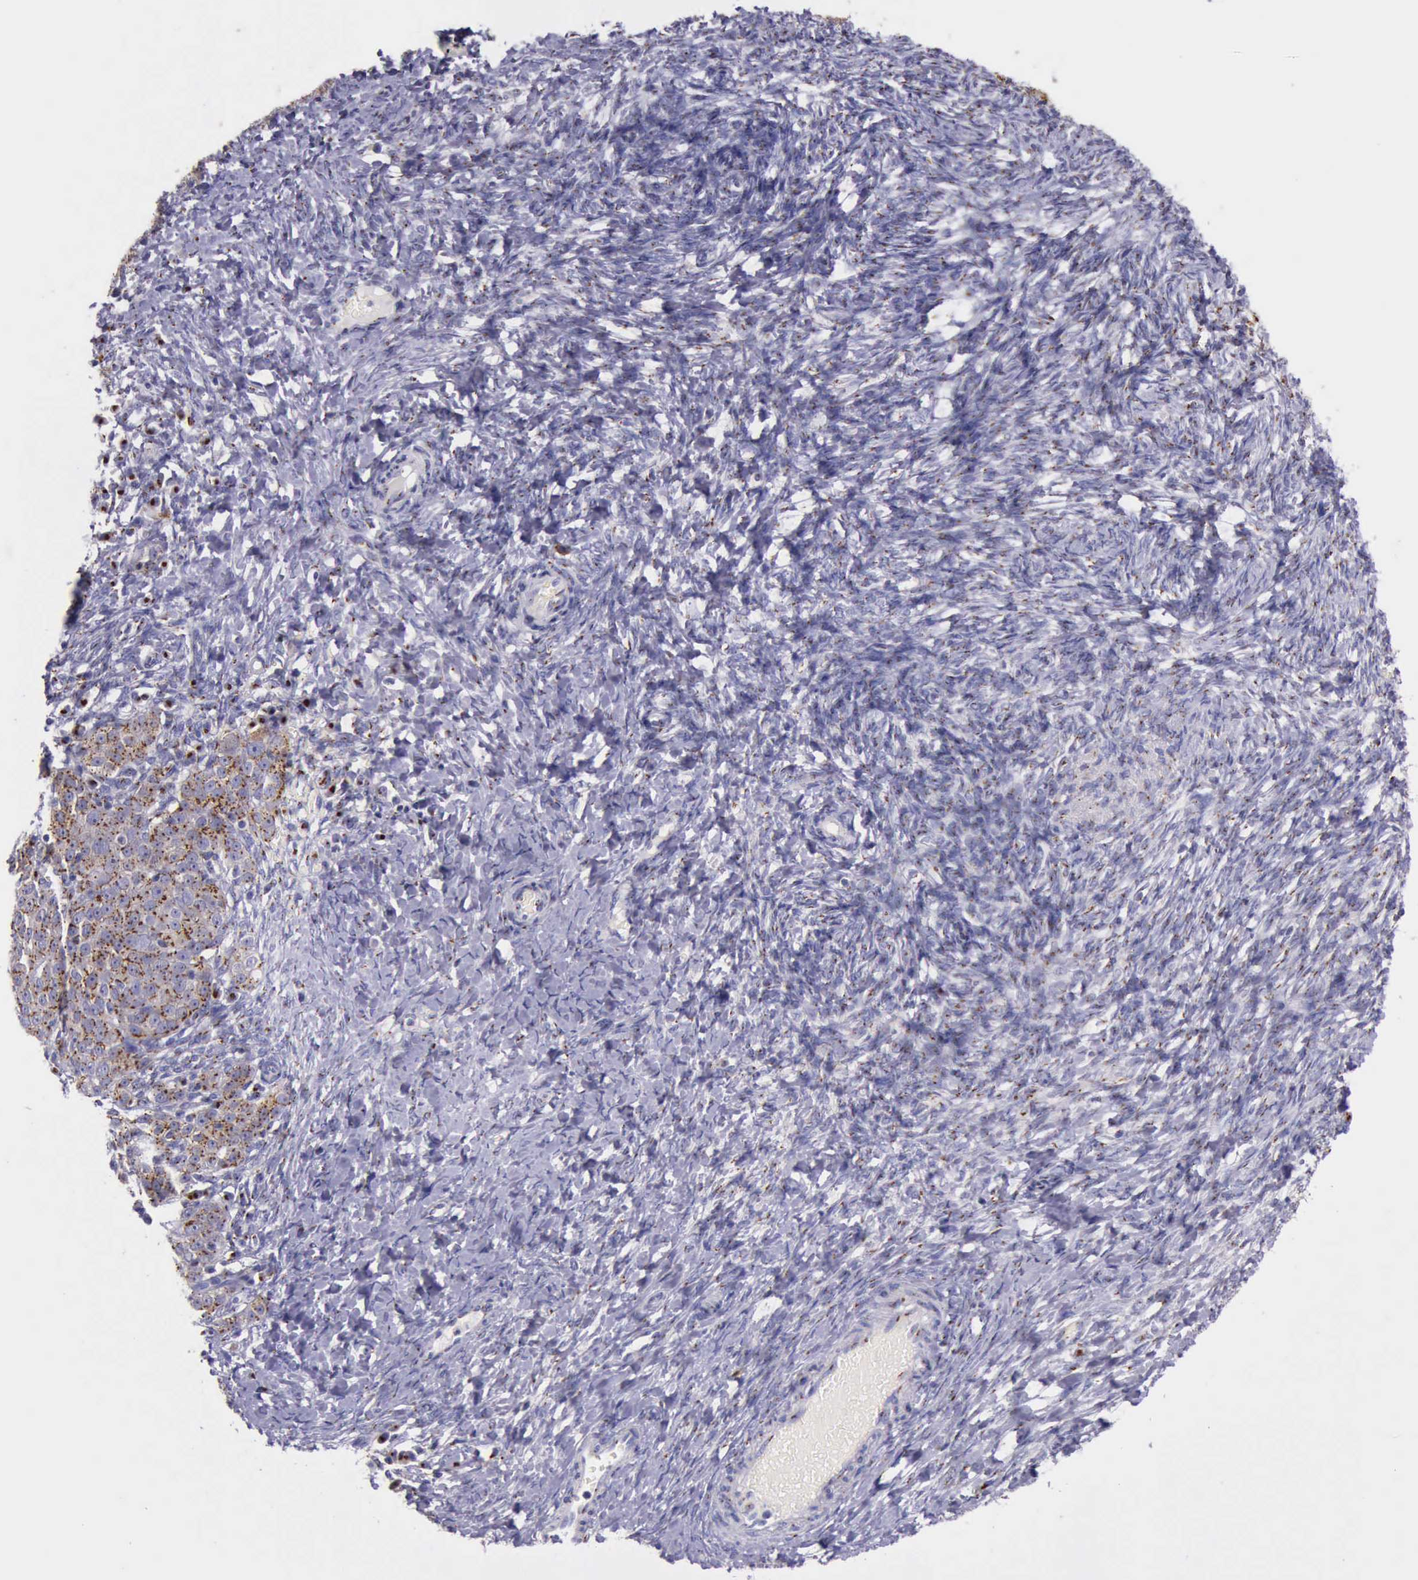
{"staining": {"intensity": "strong", "quantity": ">75%", "location": "cytoplasmic/membranous"}, "tissue": "ovarian cancer", "cell_type": "Tumor cells", "image_type": "cancer", "snomed": [{"axis": "morphology", "description": "Normal tissue, NOS"}, {"axis": "morphology", "description": "Cystadenocarcinoma, serous, NOS"}, {"axis": "topography", "description": "Ovary"}], "caption": "Ovarian serous cystadenocarcinoma tissue displays strong cytoplasmic/membranous staining in approximately >75% of tumor cells, visualized by immunohistochemistry. (Stains: DAB in brown, nuclei in blue, Microscopy: brightfield microscopy at high magnification).", "gene": "GOLGA5", "patient": {"sex": "female", "age": 62}}